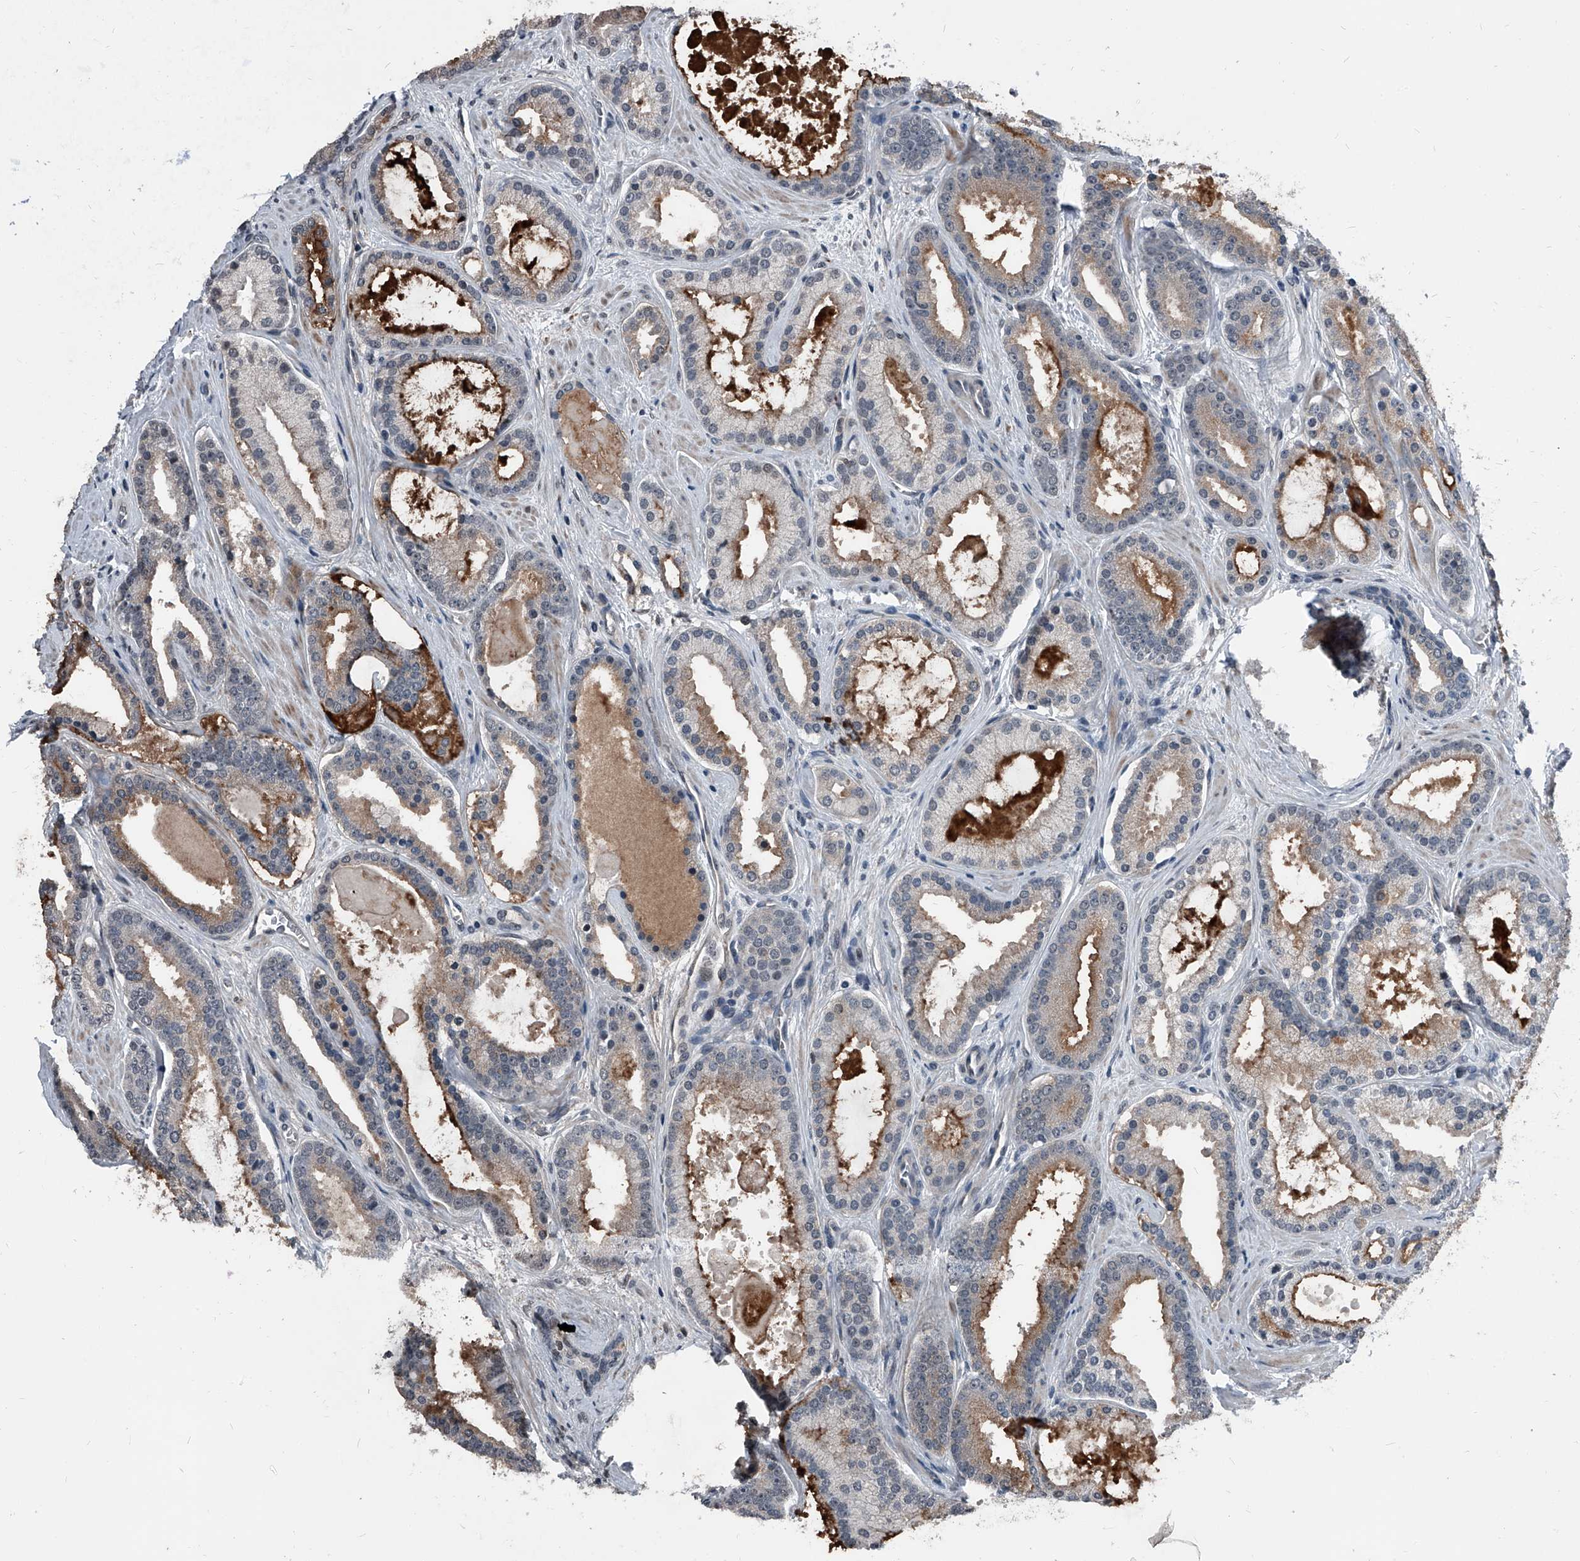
{"staining": {"intensity": "moderate", "quantity": "<25%", "location": "cytoplasmic/membranous"}, "tissue": "prostate cancer", "cell_type": "Tumor cells", "image_type": "cancer", "snomed": [{"axis": "morphology", "description": "Adenocarcinoma, High grade"}, {"axis": "topography", "description": "Prostate"}], "caption": "Immunohistochemistry (IHC) micrograph of prostate high-grade adenocarcinoma stained for a protein (brown), which demonstrates low levels of moderate cytoplasmic/membranous expression in about <25% of tumor cells.", "gene": "MEN1", "patient": {"sex": "male", "age": 60}}